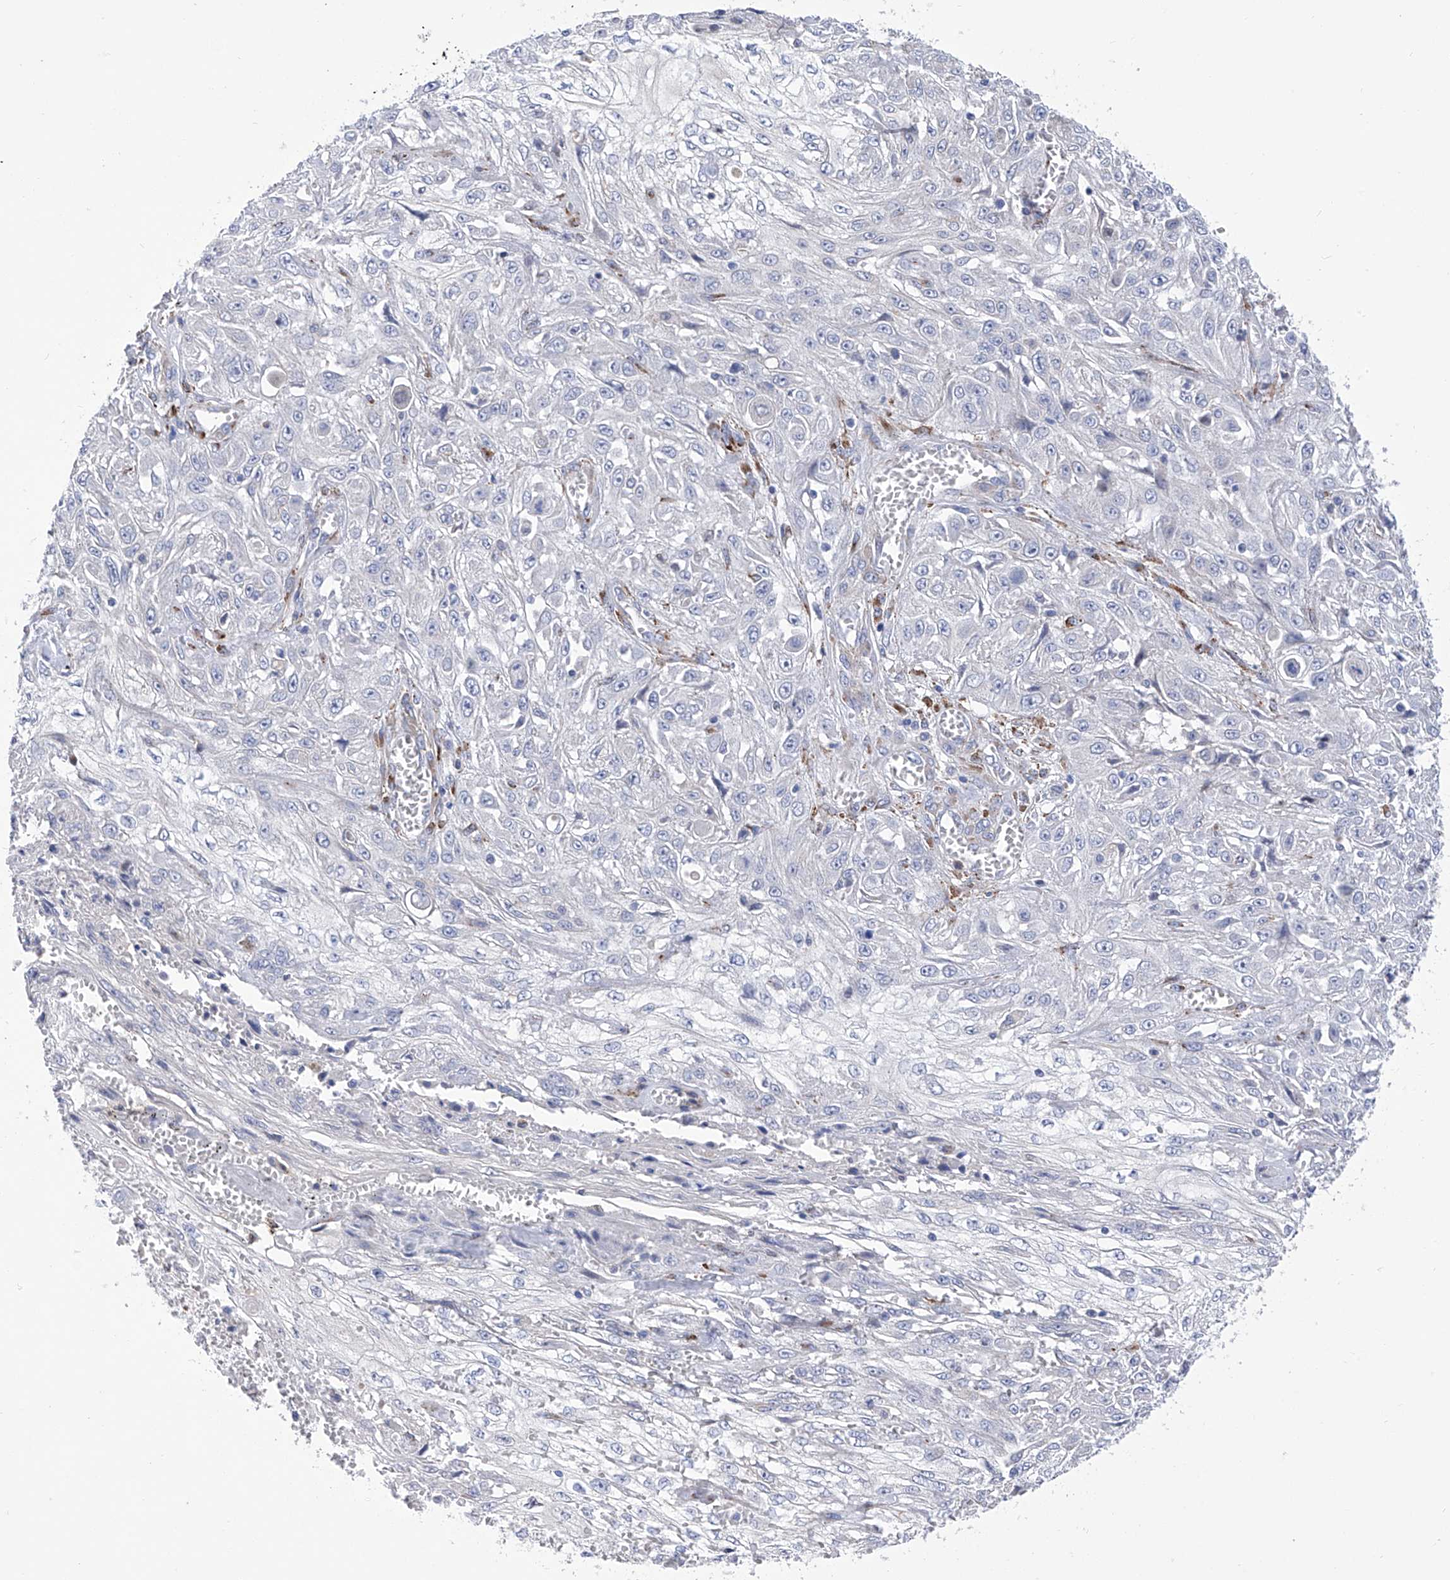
{"staining": {"intensity": "negative", "quantity": "none", "location": "none"}, "tissue": "skin cancer", "cell_type": "Tumor cells", "image_type": "cancer", "snomed": [{"axis": "morphology", "description": "Squamous cell carcinoma, NOS"}, {"axis": "morphology", "description": "Squamous cell carcinoma, metastatic, NOS"}, {"axis": "topography", "description": "Skin"}, {"axis": "topography", "description": "Lymph node"}], "caption": "Tumor cells are negative for brown protein staining in skin cancer.", "gene": "PHF20", "patient": {"sex": "male", "age": 75}}